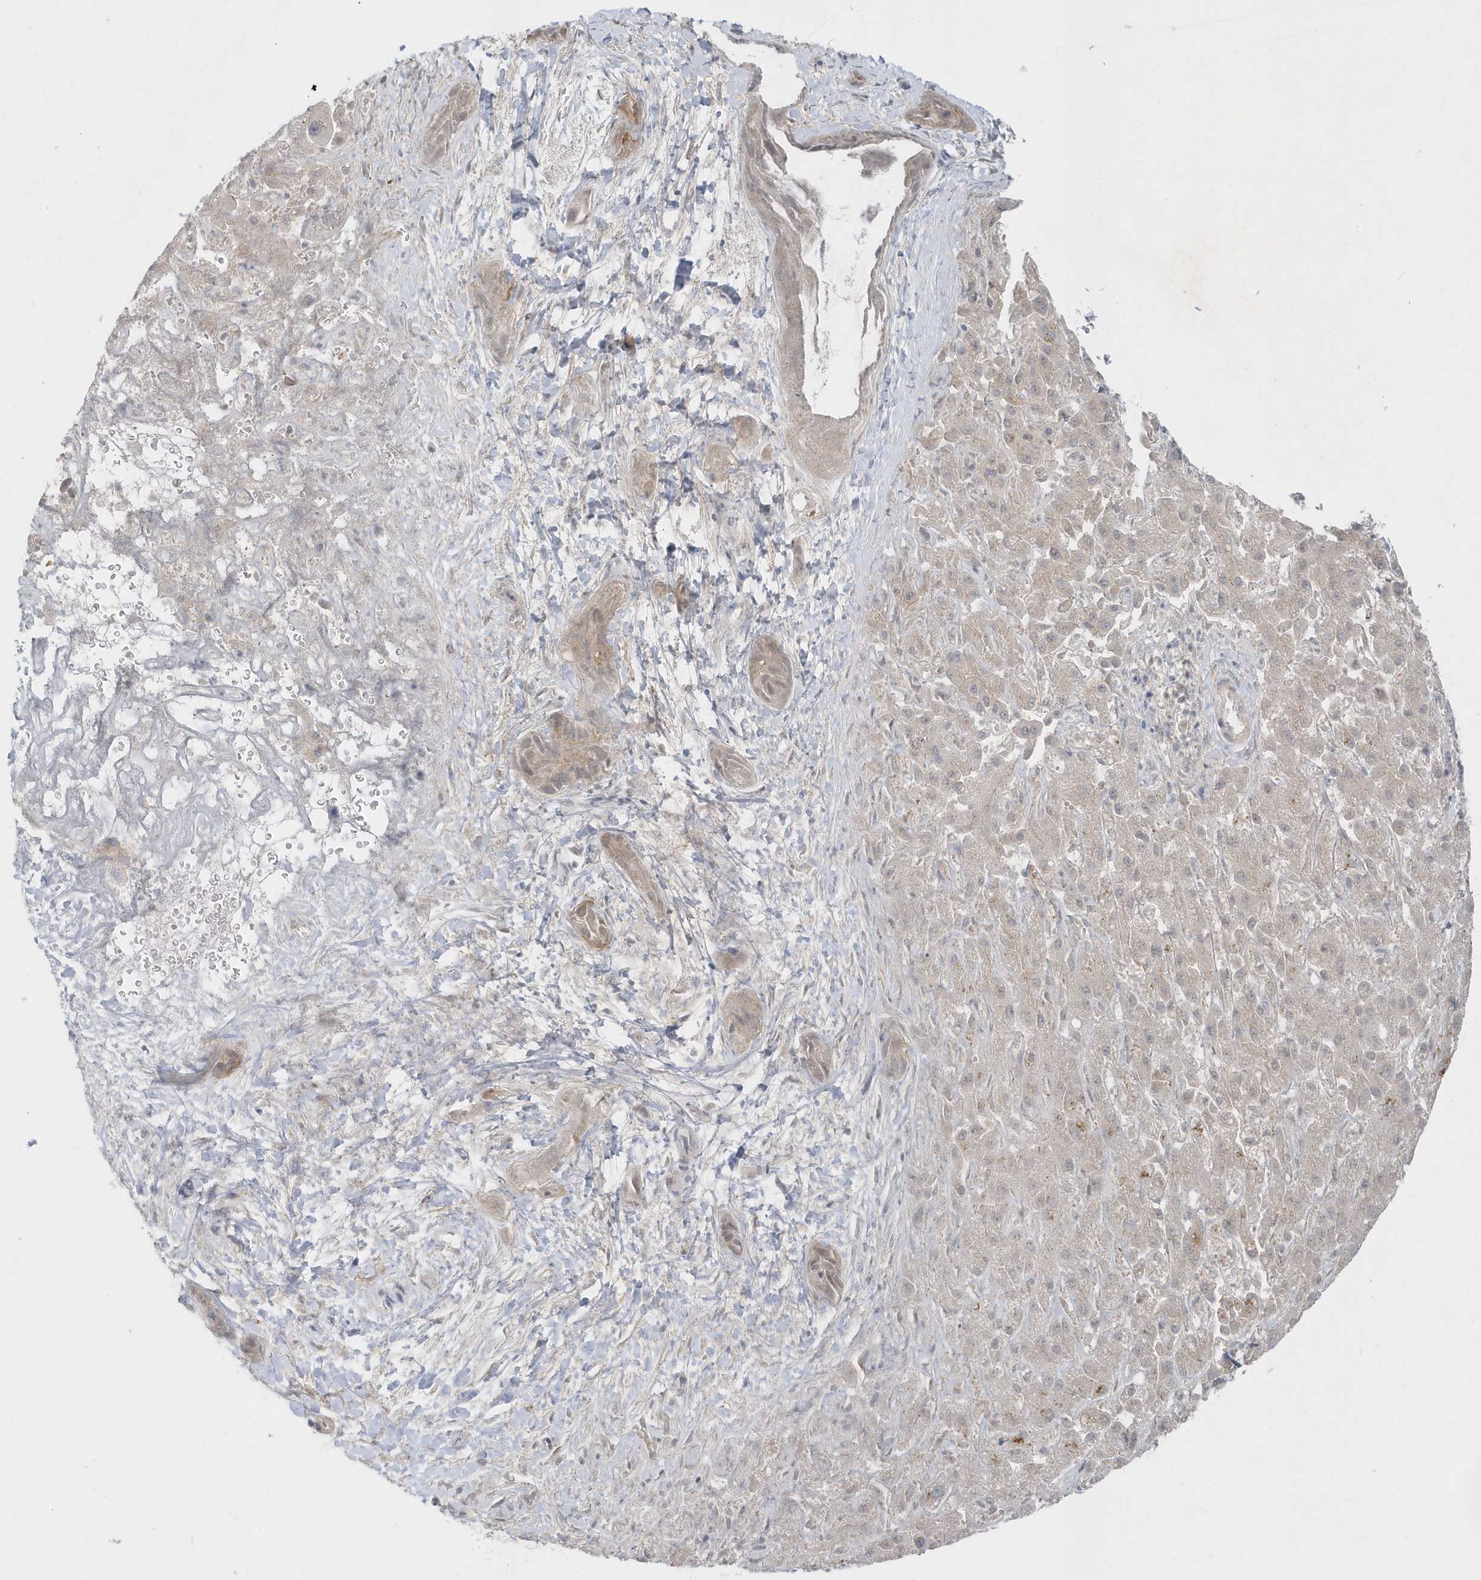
{"staining": {"intensity": "moderate", "quantity": "<25%", "location": "cytoplasmic/membranous"}, "tissue": "liver cancer", "cell_type": "Tumor cells", "image_type": "cancer", "snomed": [{"axis": "morphology", "description": "Cholangiocarcinoma"}, {"axis": "topography", "description": "Liver"}], "caption": "Human liver cancer stained for a protein (brown) shows moderate cytoplasmic/membranous positive expression in approximately <25% of tumor cells.", "gene": "PARD3B", "patient": {"sex": "female", "age": 52}}